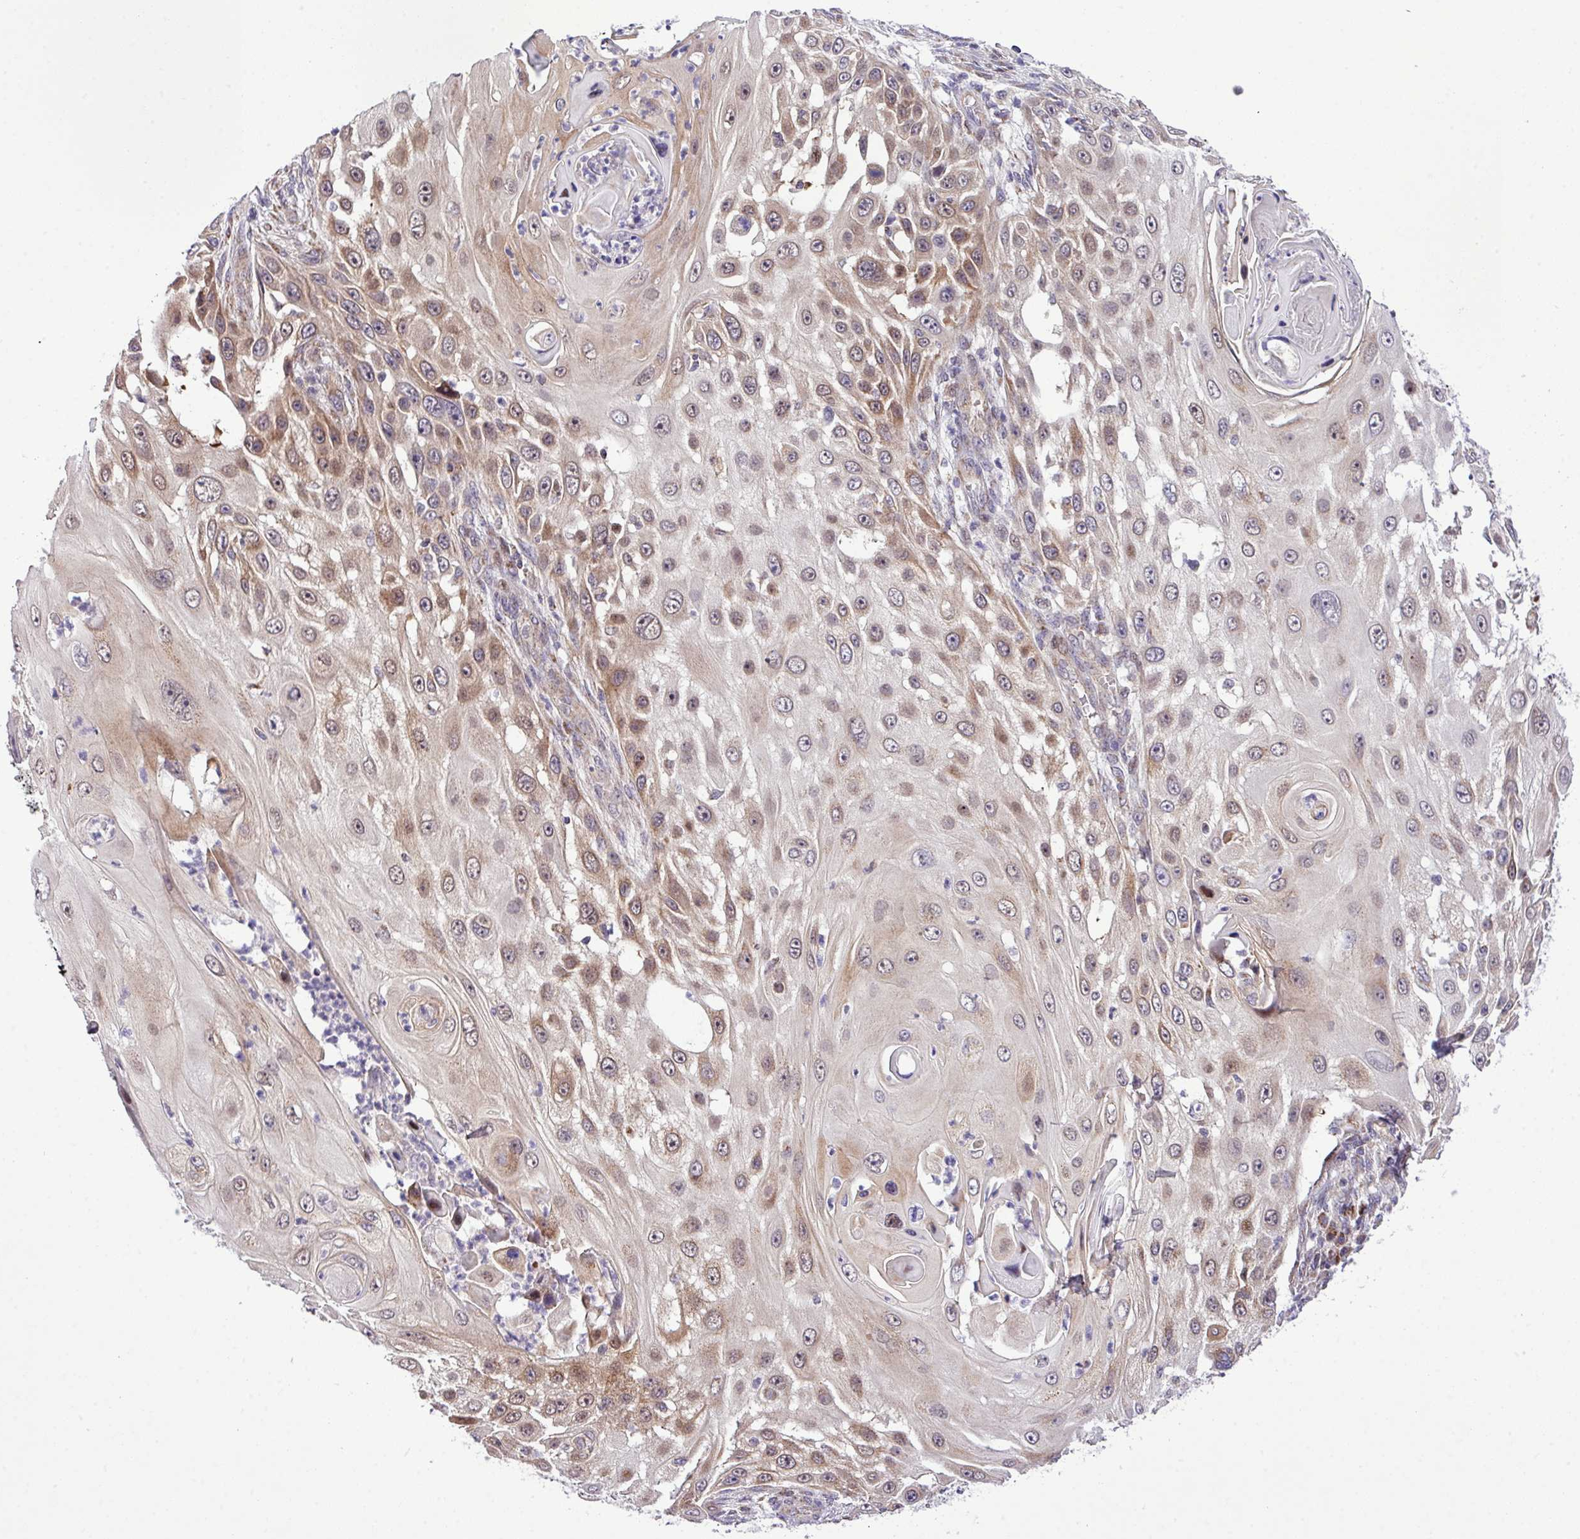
{"staining": {"intensity": "moderate", "quantity": "25%-75%", "location": "cytoplasmic/membranous"}, "tissue": "skin cancer", "cell_type": "Tumor cells", "image_type": "cancer", "snomed": [{"axis": "morphology", "description": "Squamous cell carcinoma, NOS"}, {"axis": "topography", "description": "Skin"}], "caption": "Protein expression analysis of skin cancer (squamous cell carcinoma) exhibits moderate cytoplasmic/membranous expression in about 25%-75% of tumor cells.", "gene": "B3GNT9", "patient": {"sex": "female", "age": 44}}